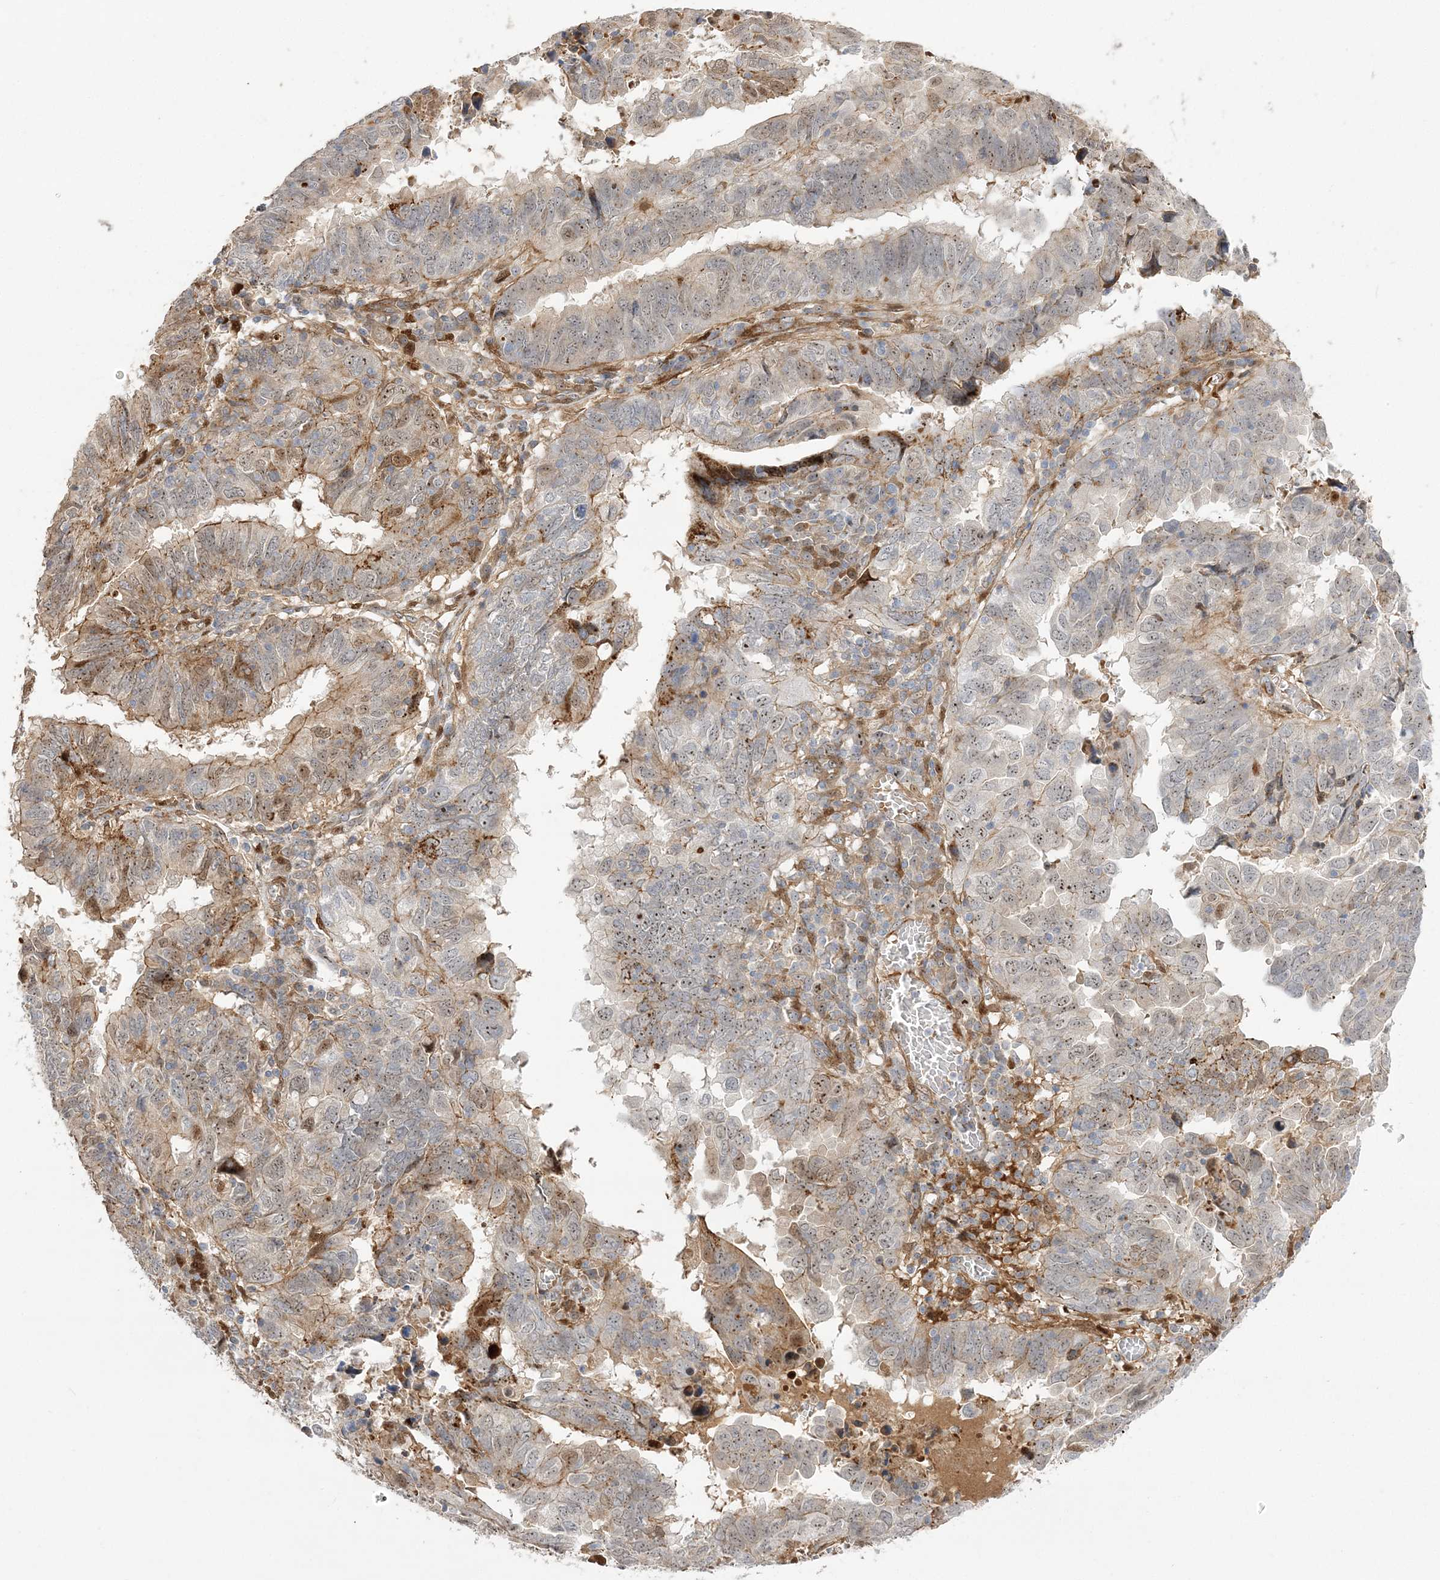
{"staining": {"intensity": "moderate", "quantity": ">75%", "location": "nuclear"}, "tissue": "endometrial cancer", "cell_type": "Tumor cells", "image_type": "cancer", "snomed": [{"axis": "morphology", "description": "Adenocarcinoma, NOS"}, {"axis": "topography", "description": "Uterus"}], "caption": "Brown immunohistochemical staining in human endometrial cancer shows moderate nuclear positivity in approximately >75% of tumor cells.", "gene": "NPM3", "patient": {"sex": "female", "age": 77}}